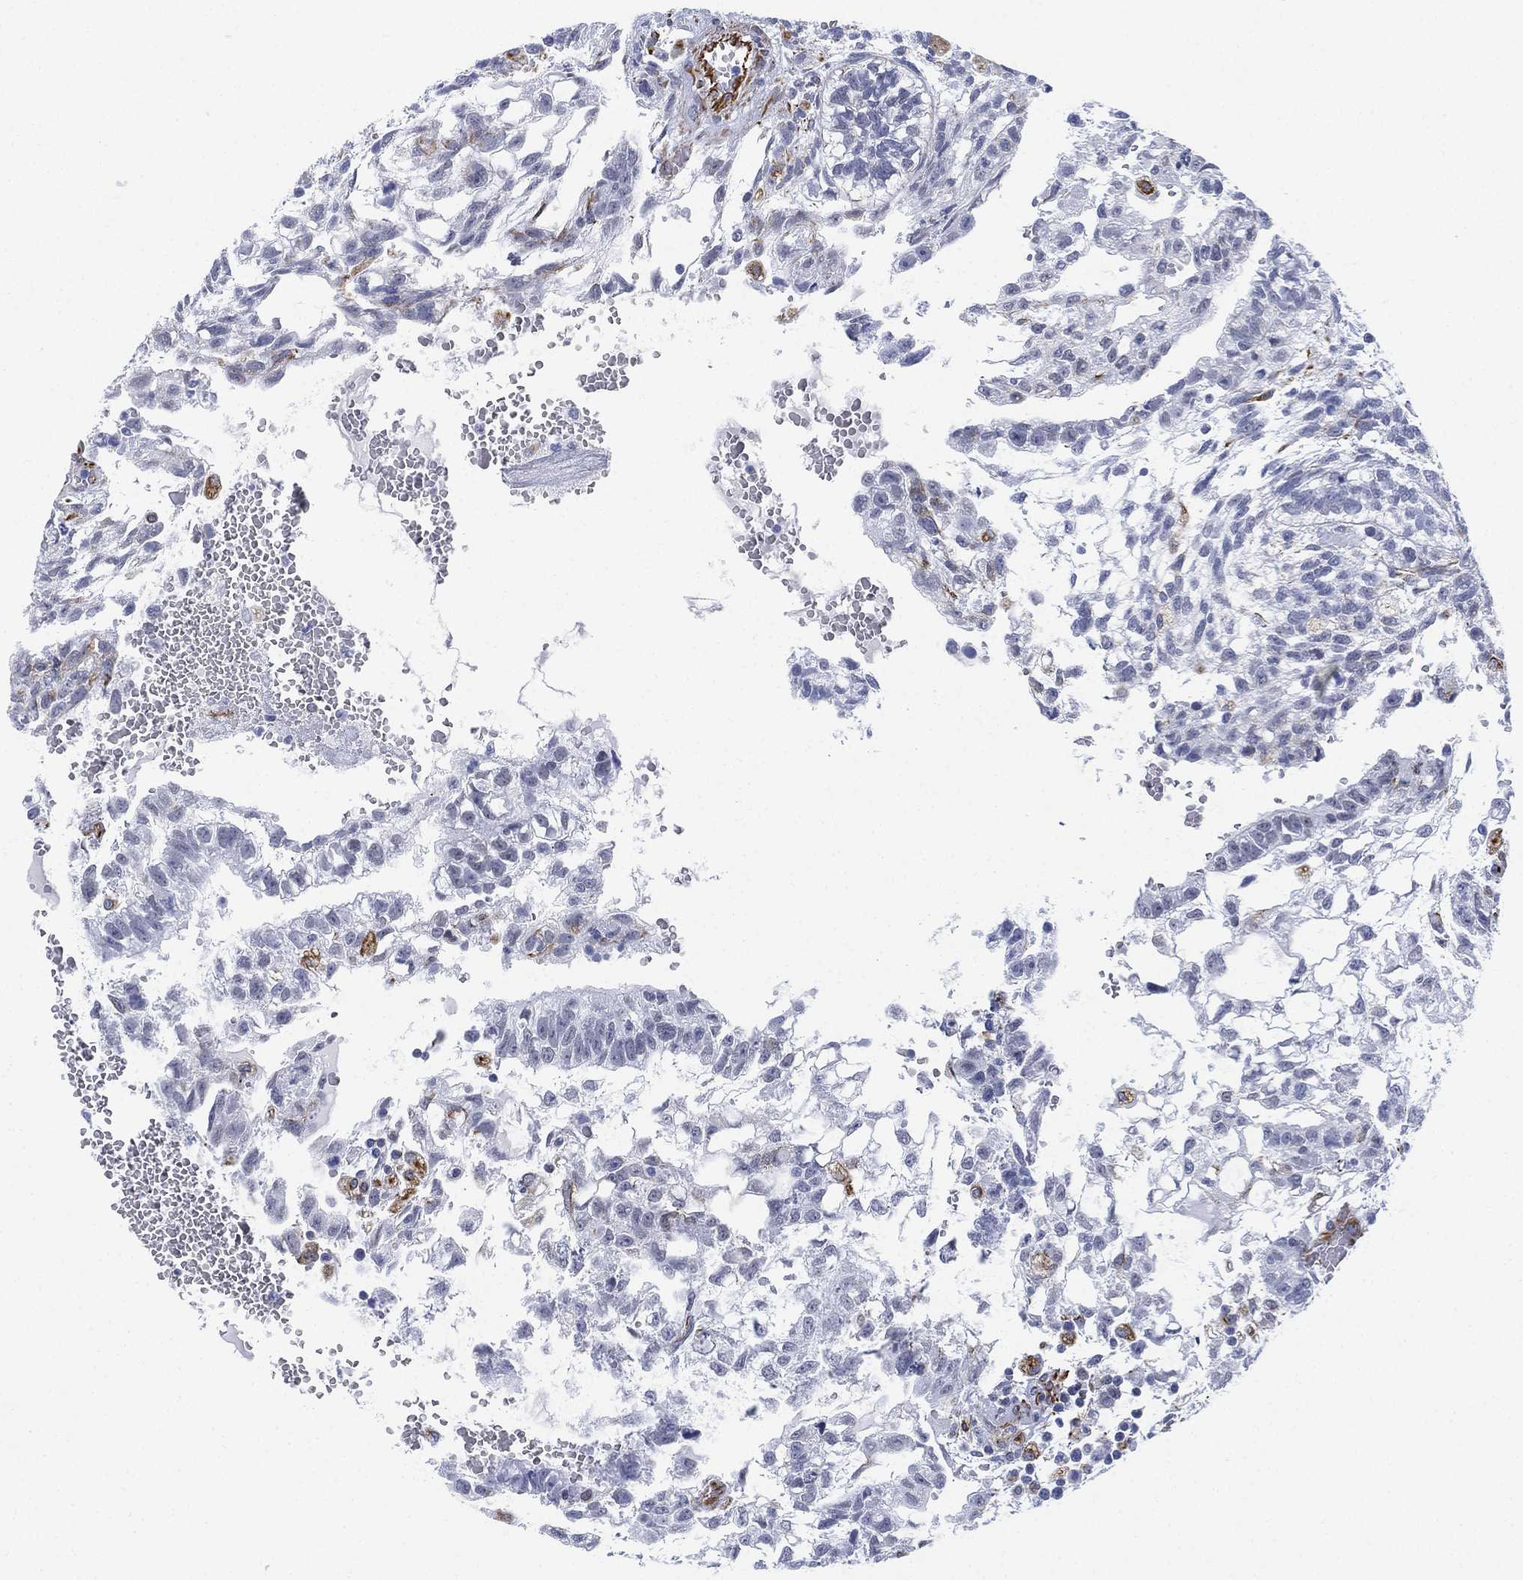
{"staining": {"intensity": "moderate", "quantity": "<25%", "location": "cytoplasmic/membranous"}, "tissue": "testis cancer", "cell_type": "Tumor cells", "image_type": "cancer", "snomed": [{"axis": "morphology", "description": "Carcinoma, Embryonal, NOS"}, {"axis": "topography", "description": "Testis"}], "caption": "A brown stain highlights moderate cytoplasmic/membranous staining of a protein in human testis cancer (embryonal carcinoma) tumor cells.", "gene": "PSKH2", "patient": {"sex": "male", "age": 32}}